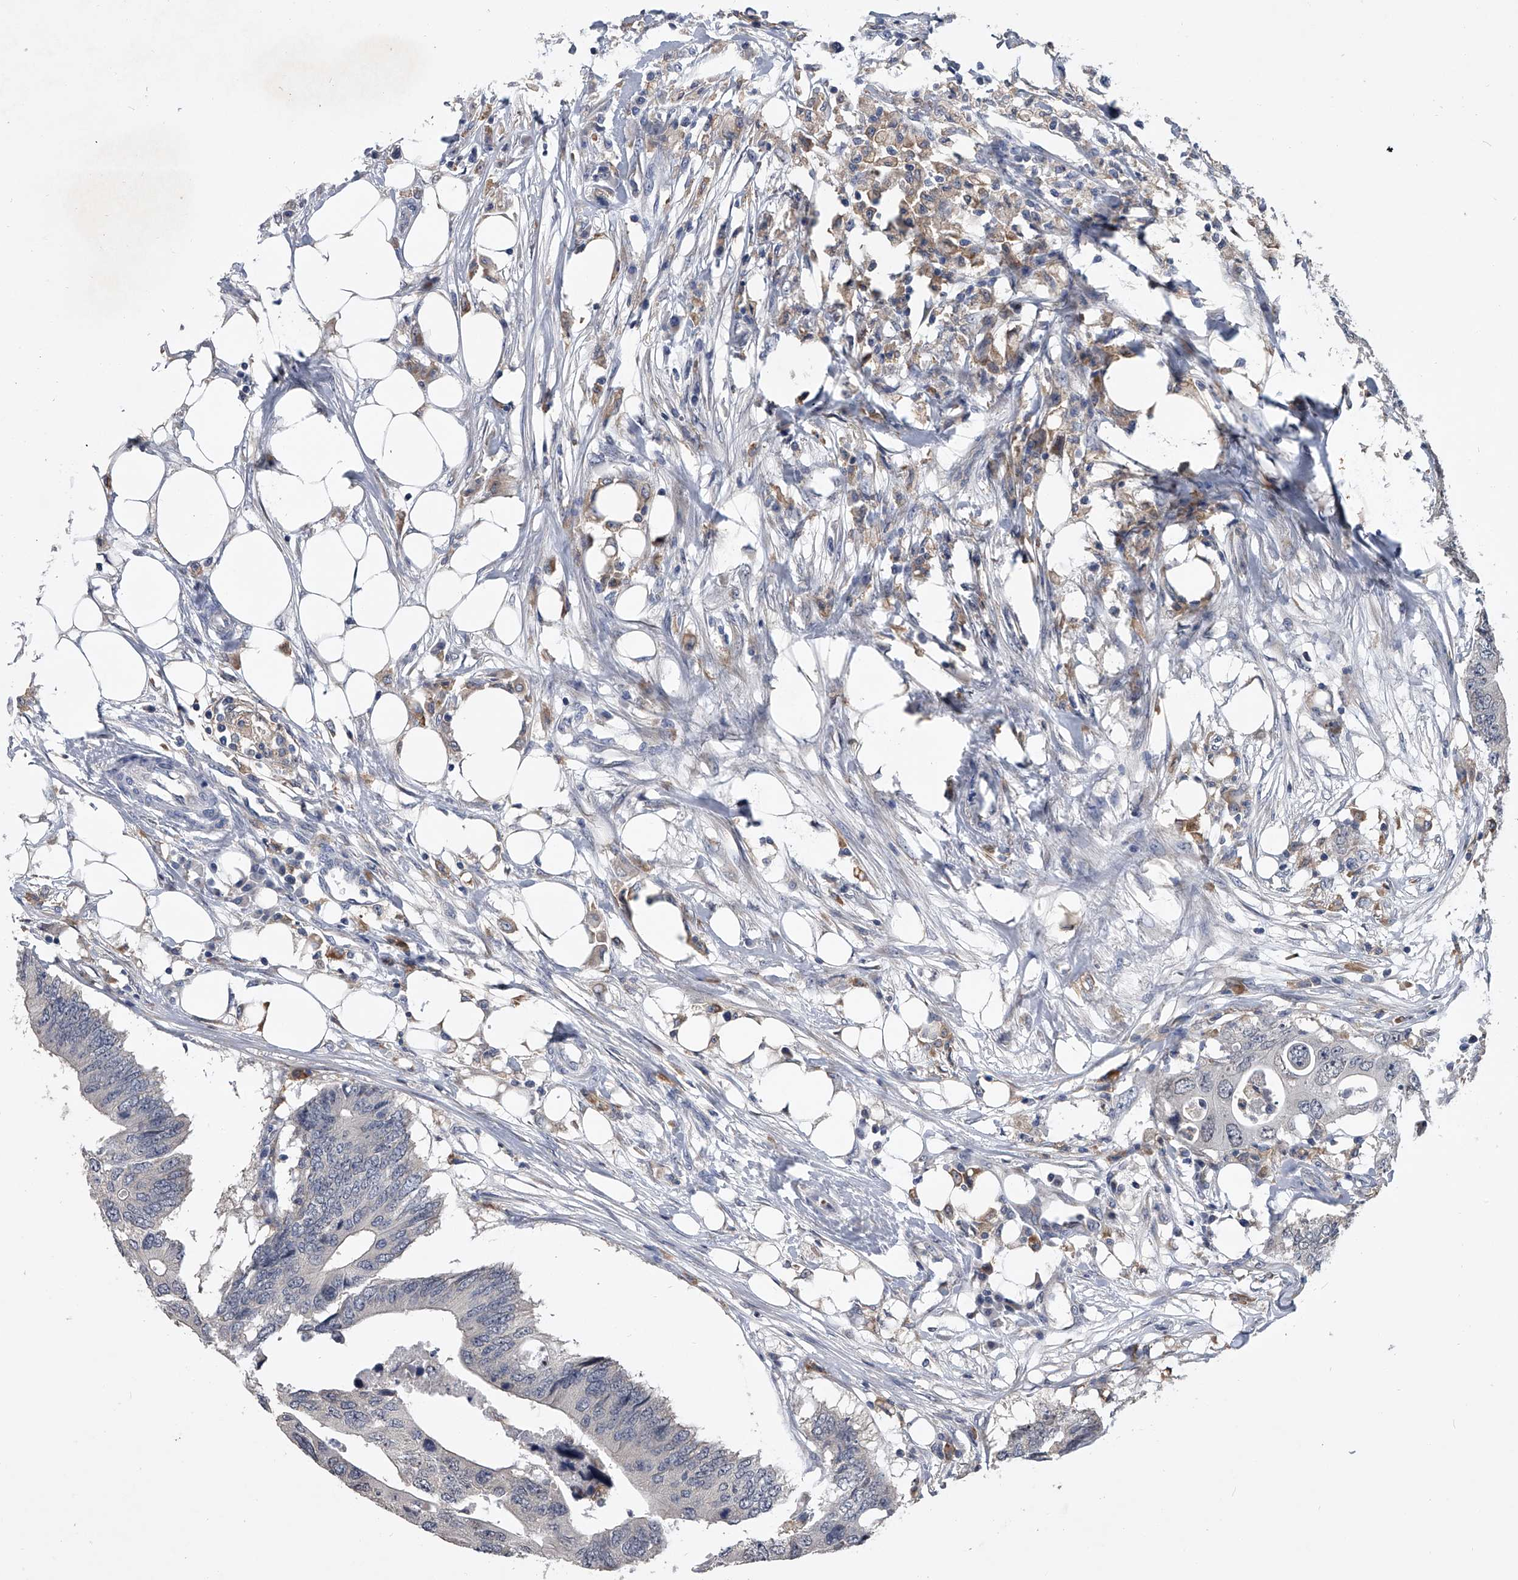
{"staining": {"intensity": "negative", "quantity": "none", "location": "none"}, "tissue": "colorectal cancer", "cell_type": "Tumor cells", "image_type": "cancer", "snomed": [{"axis": "morphology", "description": "Adenocarcinoma, NOS"}, {"axis": "topography", "description": "Colon"}], "caption": "This histopathology image is of colorectal cancer stained with immunohistochemistry (IHC) to label a protein in brown with the nuclei are counter-stained blue. There is no expression in tumor cells.", "gene": "MAP4K3", "patient": {"sex": "male", "age": 71}}